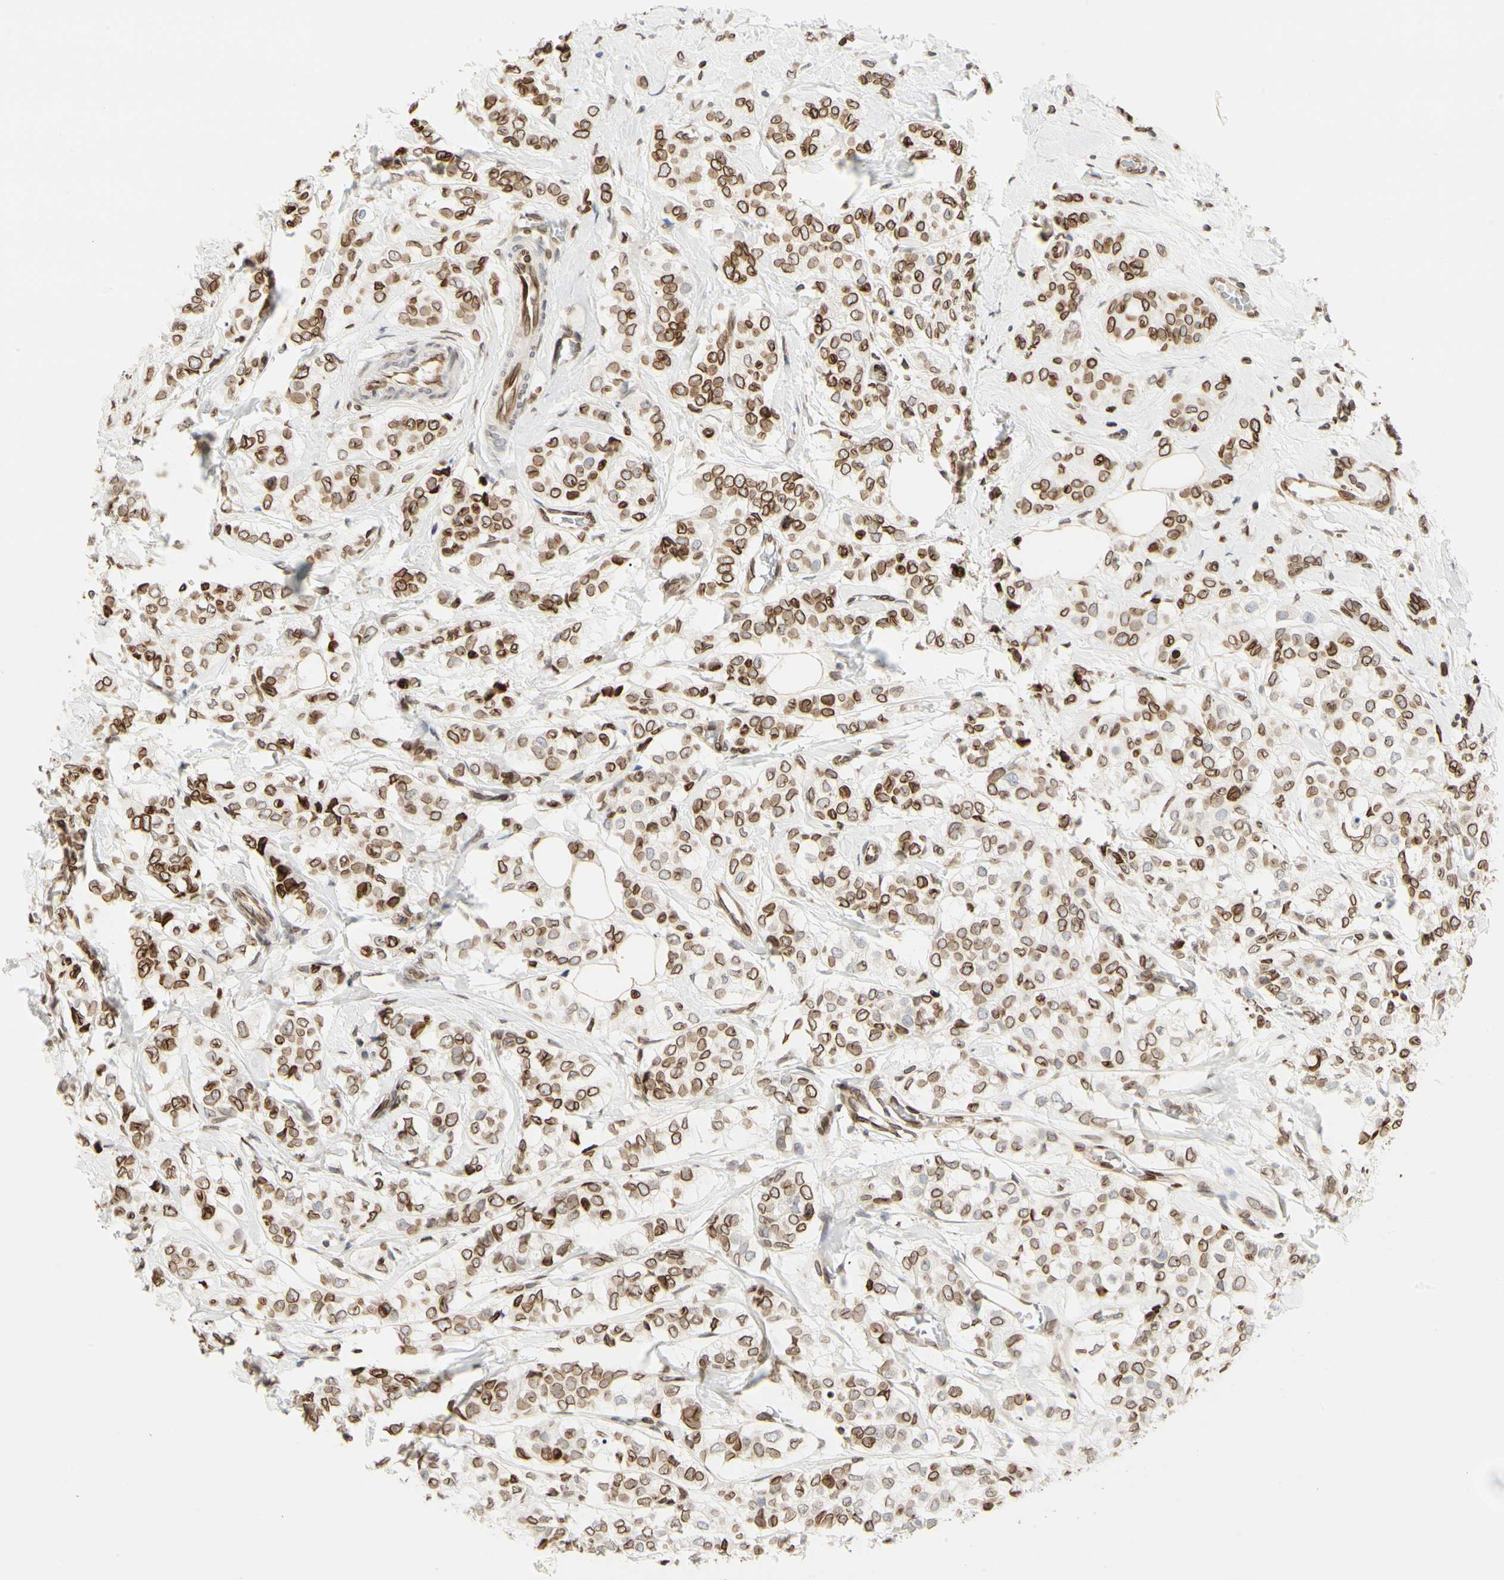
{"staining": {"intensity": "moderate", "quantity": ">75%", "location": "cytoplasmic/membranous,nuclear"}, "tissue": "breast cancer", "cell_type": "Tumor cells", "image_type": "cancer", "snomed": [{"axis": "morphology", "description": "Lobular carcinoma"}, {"axis": "topography", "description": "Breast"}], "caption": "Immunohistochemical staining of human breast lobular carcinoma shows moderate cytoplasmic/membranous and nuclear protein staining in approximately >75% of tumor cells.", "gene": "TMPO", "patient": {"sex": "female", "age": 60}}